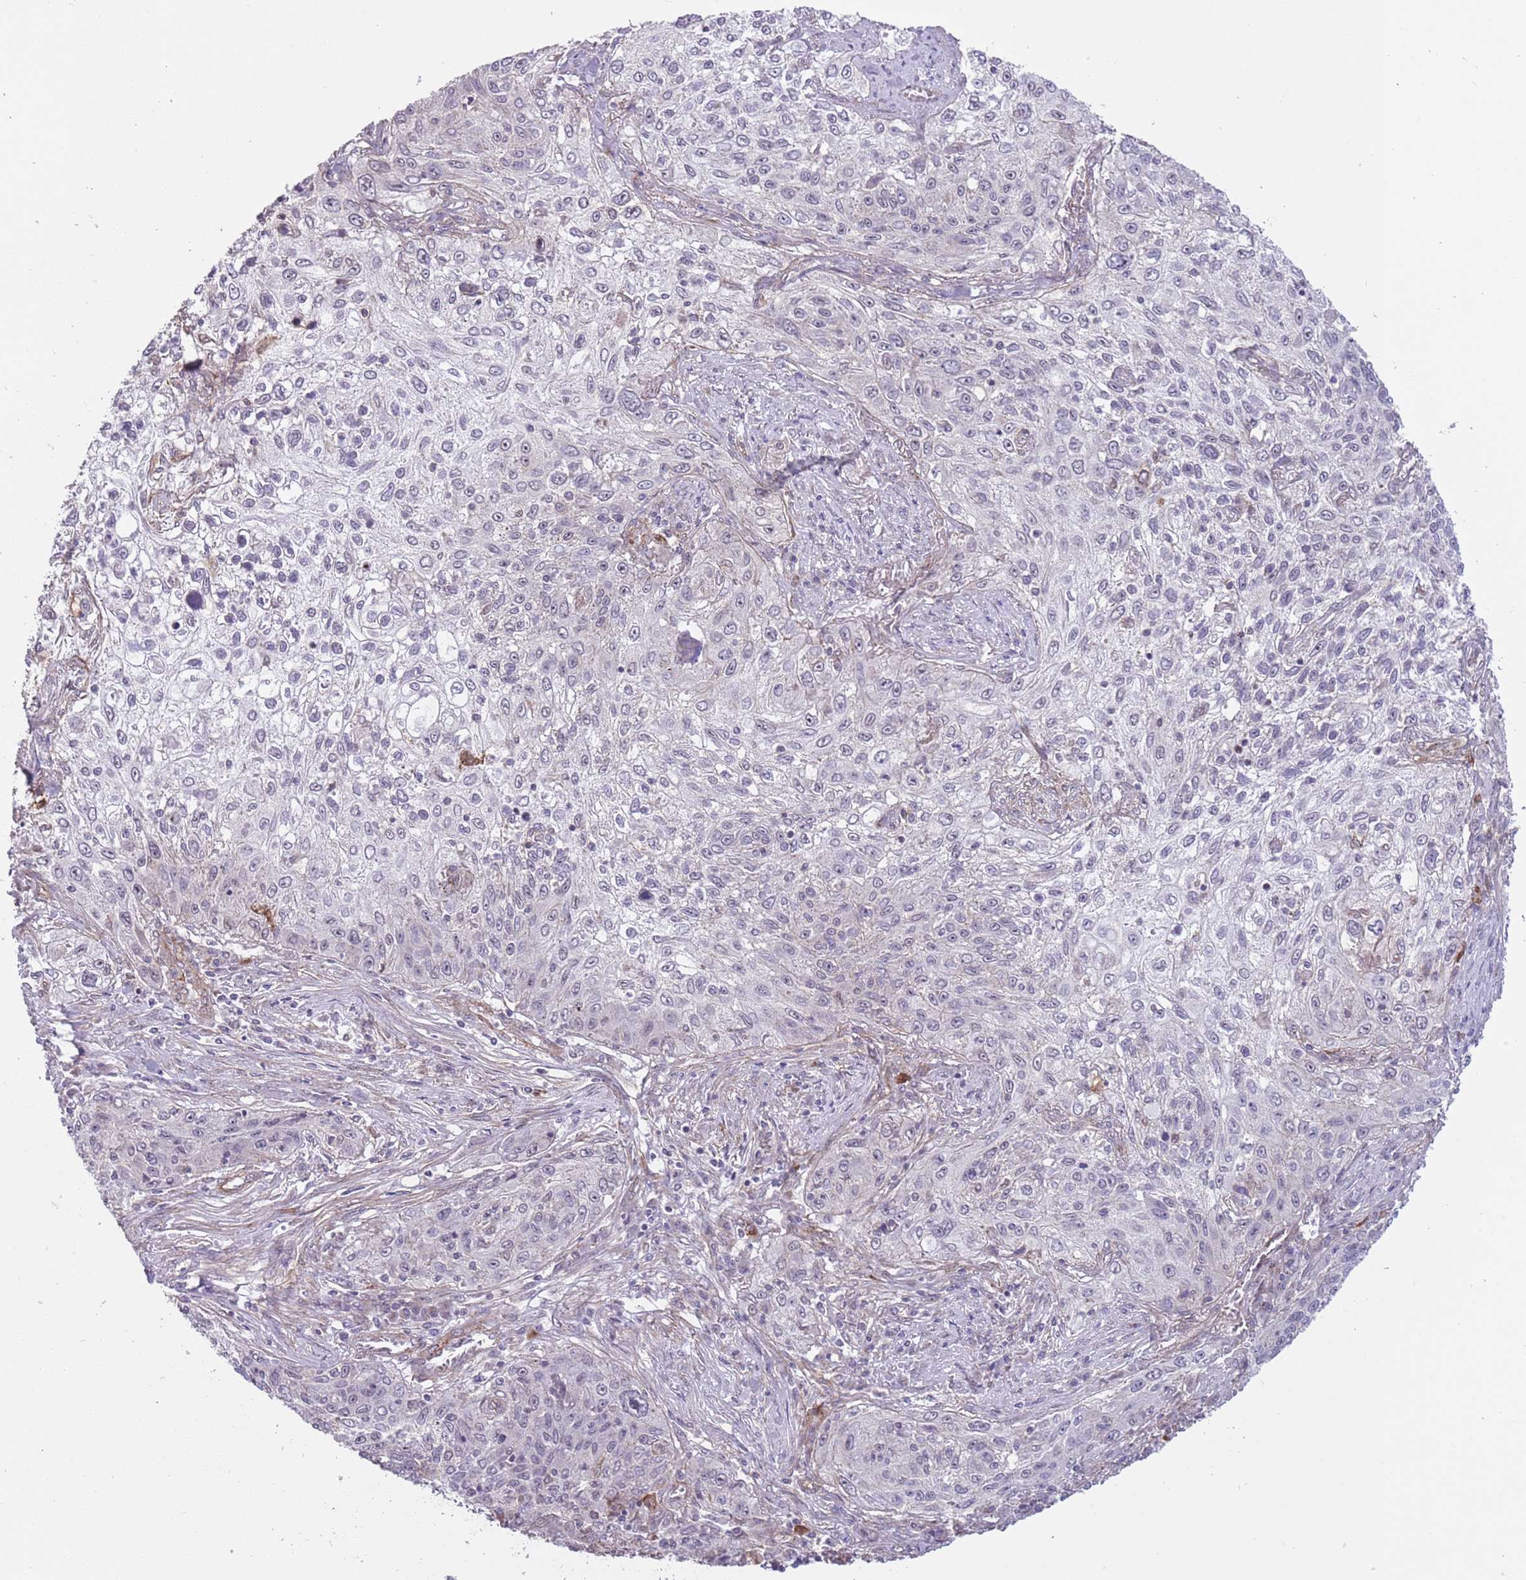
{"staining": {"intensity": "negative", "quantity": "none", "location": "none"}, "tissue": "lung cancer", "cell_type": "Tumor cells", "image_type": "cancer", "snomed": [{"axis": "morphology", "description": "Squamous cell carcinoma, NOS"}, {"axis": "topography", "description": "Lung"}], "caption": "Human lung squamous cell carcinoma stained for a protein using IHC displays no positivity in tumor cells.", "gene": "CREBZF", "patient": {"sex": "female", "age": 69}}